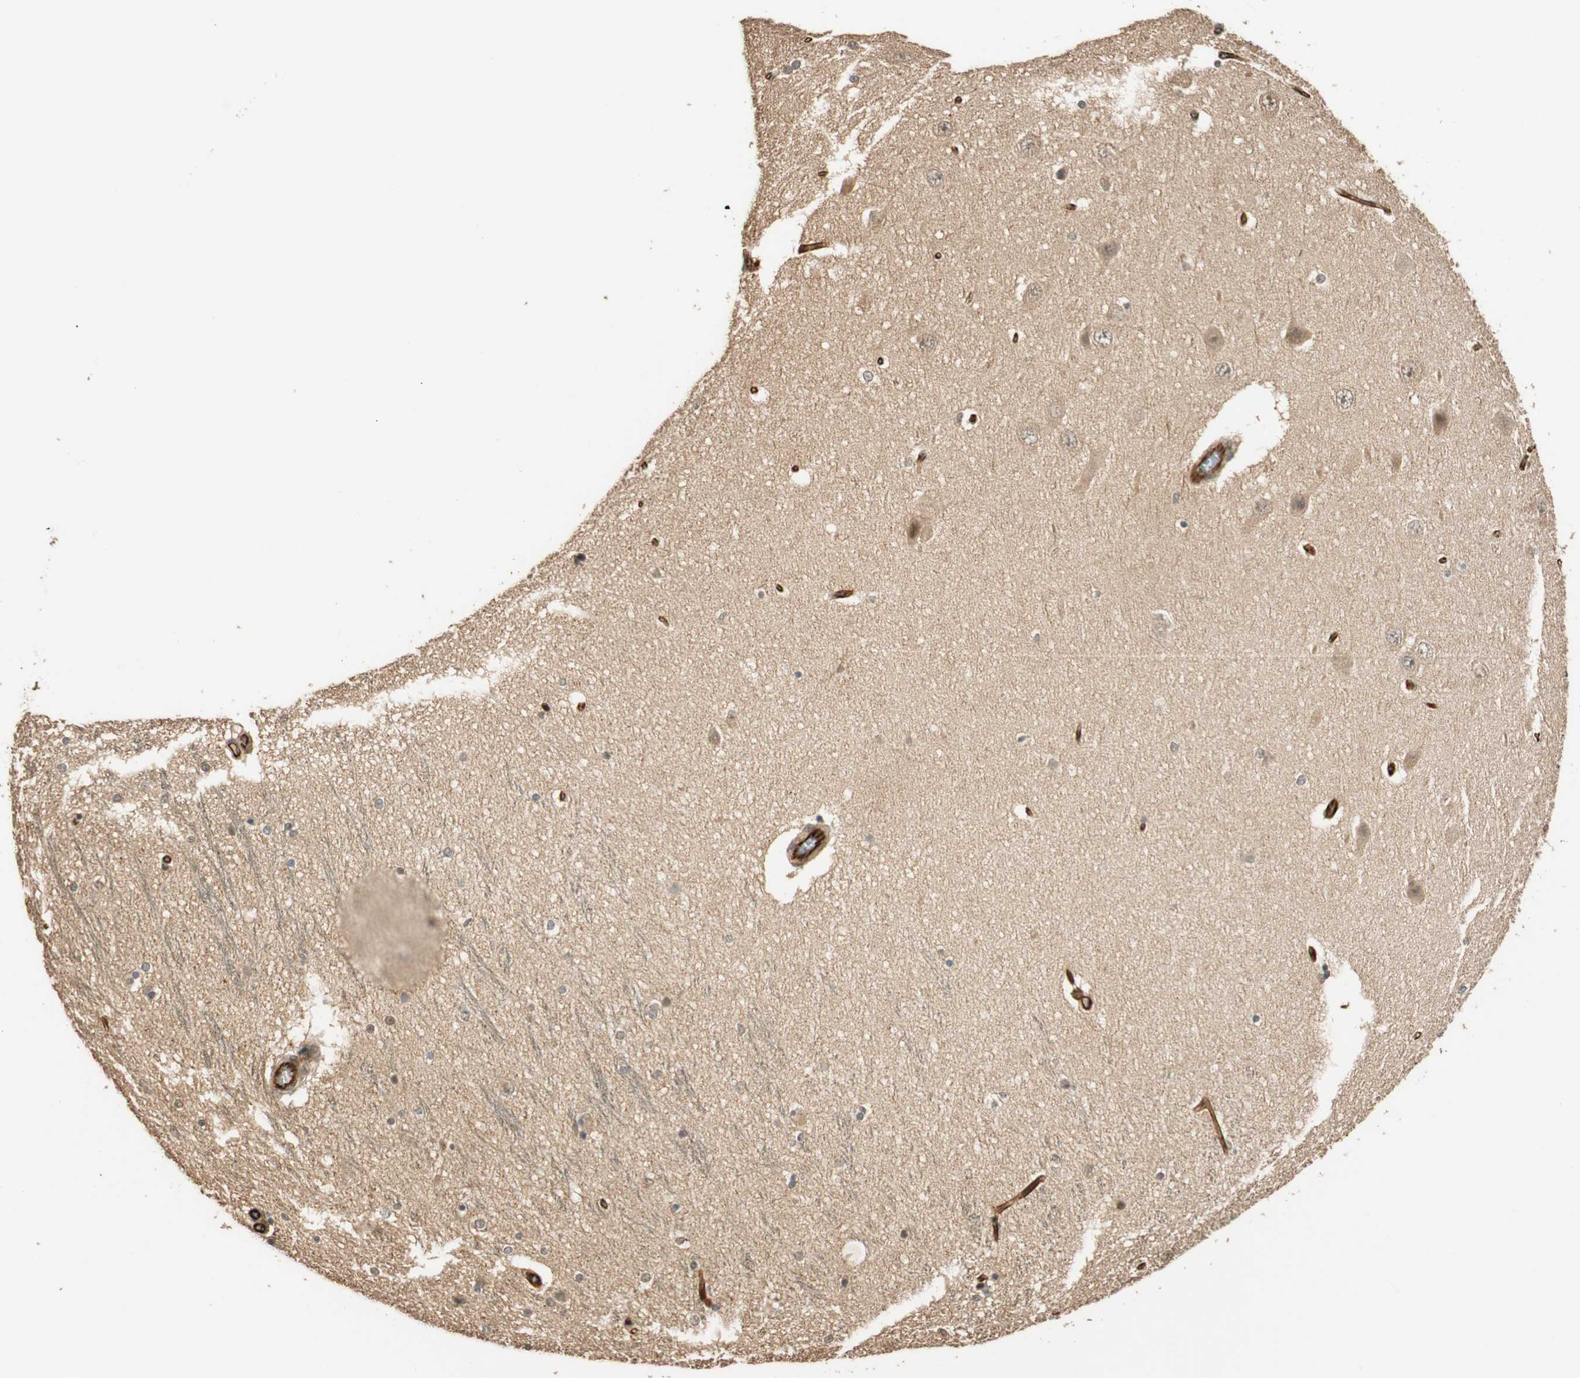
{"staining": {"intensity": "negative", "quantity": "none", "location": "none"}, "tissue": "hippocampus", "cell_type": "Glial cells", "image_type": "normal", "snomed": [{"axis": "morphology", "description": "Normal tissue, NOS"}, {"axis": "topography", "description": "Hippocampus"}], "caption": "IHC micrograph of benign hippocampus stained for a protein (brown), which displays no staining in glial cells.", "gene": "NES", "patient": {"sex": "female", "age": 54}}